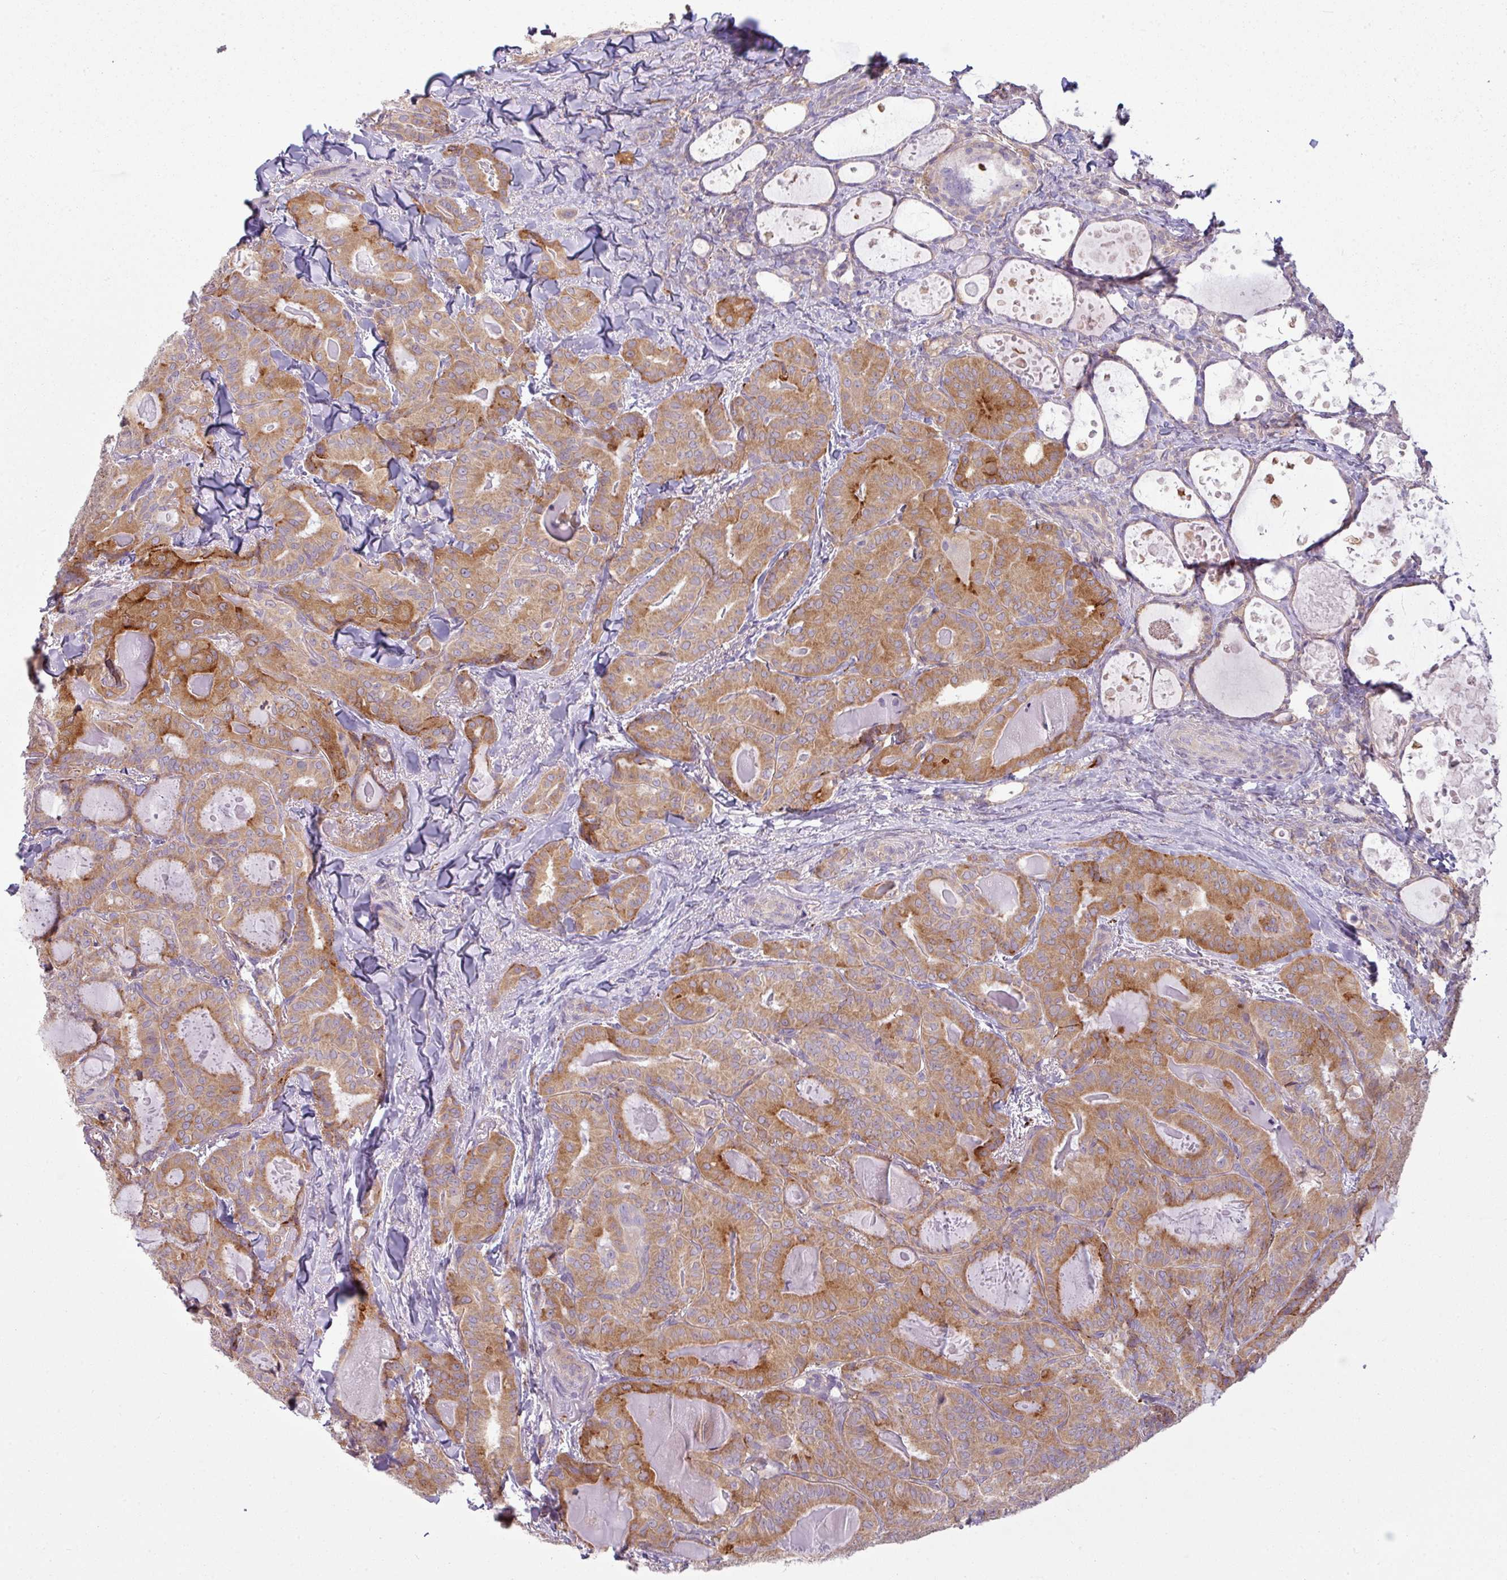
{"staining": {"intensity": "moderate", "quantity": ">75%", "location": "cytoplasmic/membranous"}, "tissue": "thyroid cancer", "cell_type": "Tumor cells", "image_type": "cancer", "snomed": [{"axis": "morphology", "description": "Papillary adenocarcinoma, NOS"}, {"axis": "topography", "description": "Thyroid gland"}], "caption": "About >75% of tumor cells in human thyroid cancer display moderate cytoplasmic/membranous protein expression as visualized by brown immunohistochemical staining.", "gene": "CAMK2B", "patient": {"sex": "female", "age": 68}}